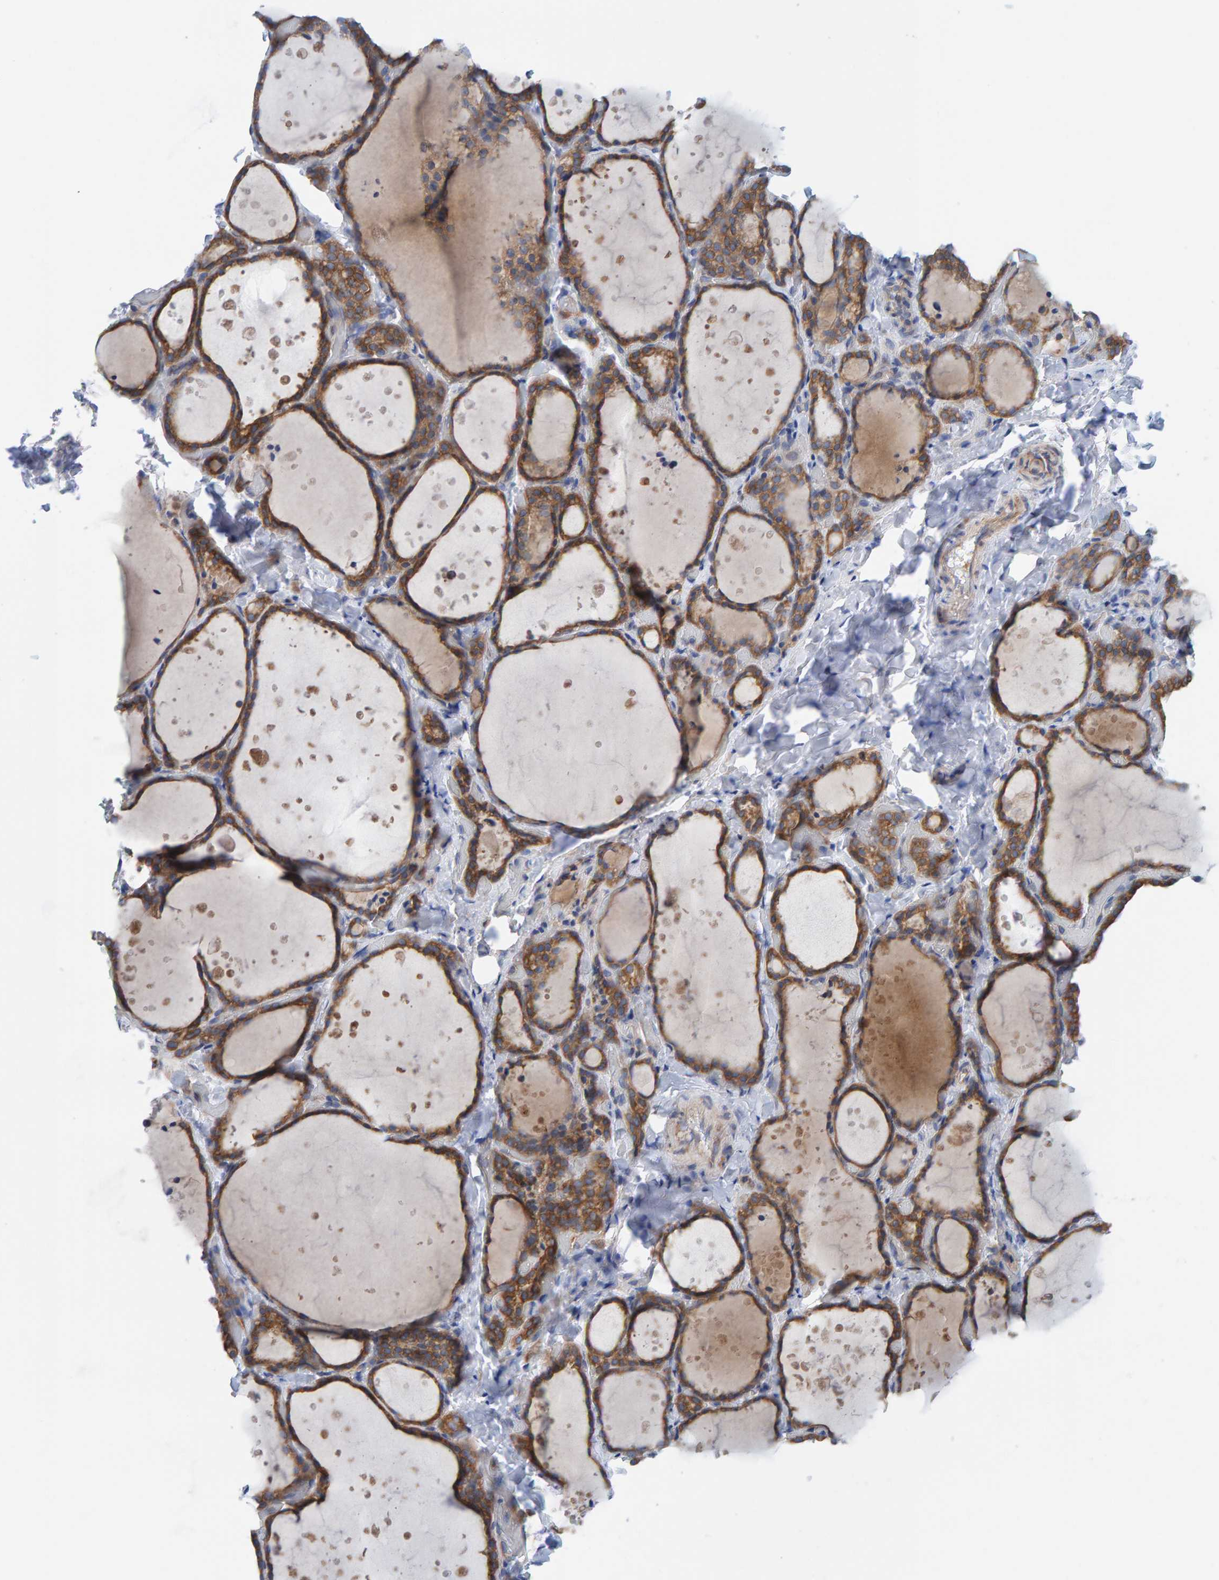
{"staining": {"intensity": "moderate", "quantity": ">75%", "location": "cytoplasmic/membranous"}, "tissue": "thyroid gland", "cell_type": "Glandular cells", "image_type": "normal", "snomed": [{"axis": "morphology", "description": "Normal tissue, NOS"}, {"axis": "topography", "description": "Thyroid gland"}], "caption": "Moderate cytoplasmic/membranous positivity is seen in about >75% of glandular cells in benign thyroid gland.", "gene": "CDK5RAP3", "patient": {"sex": "female", "age": 44}}